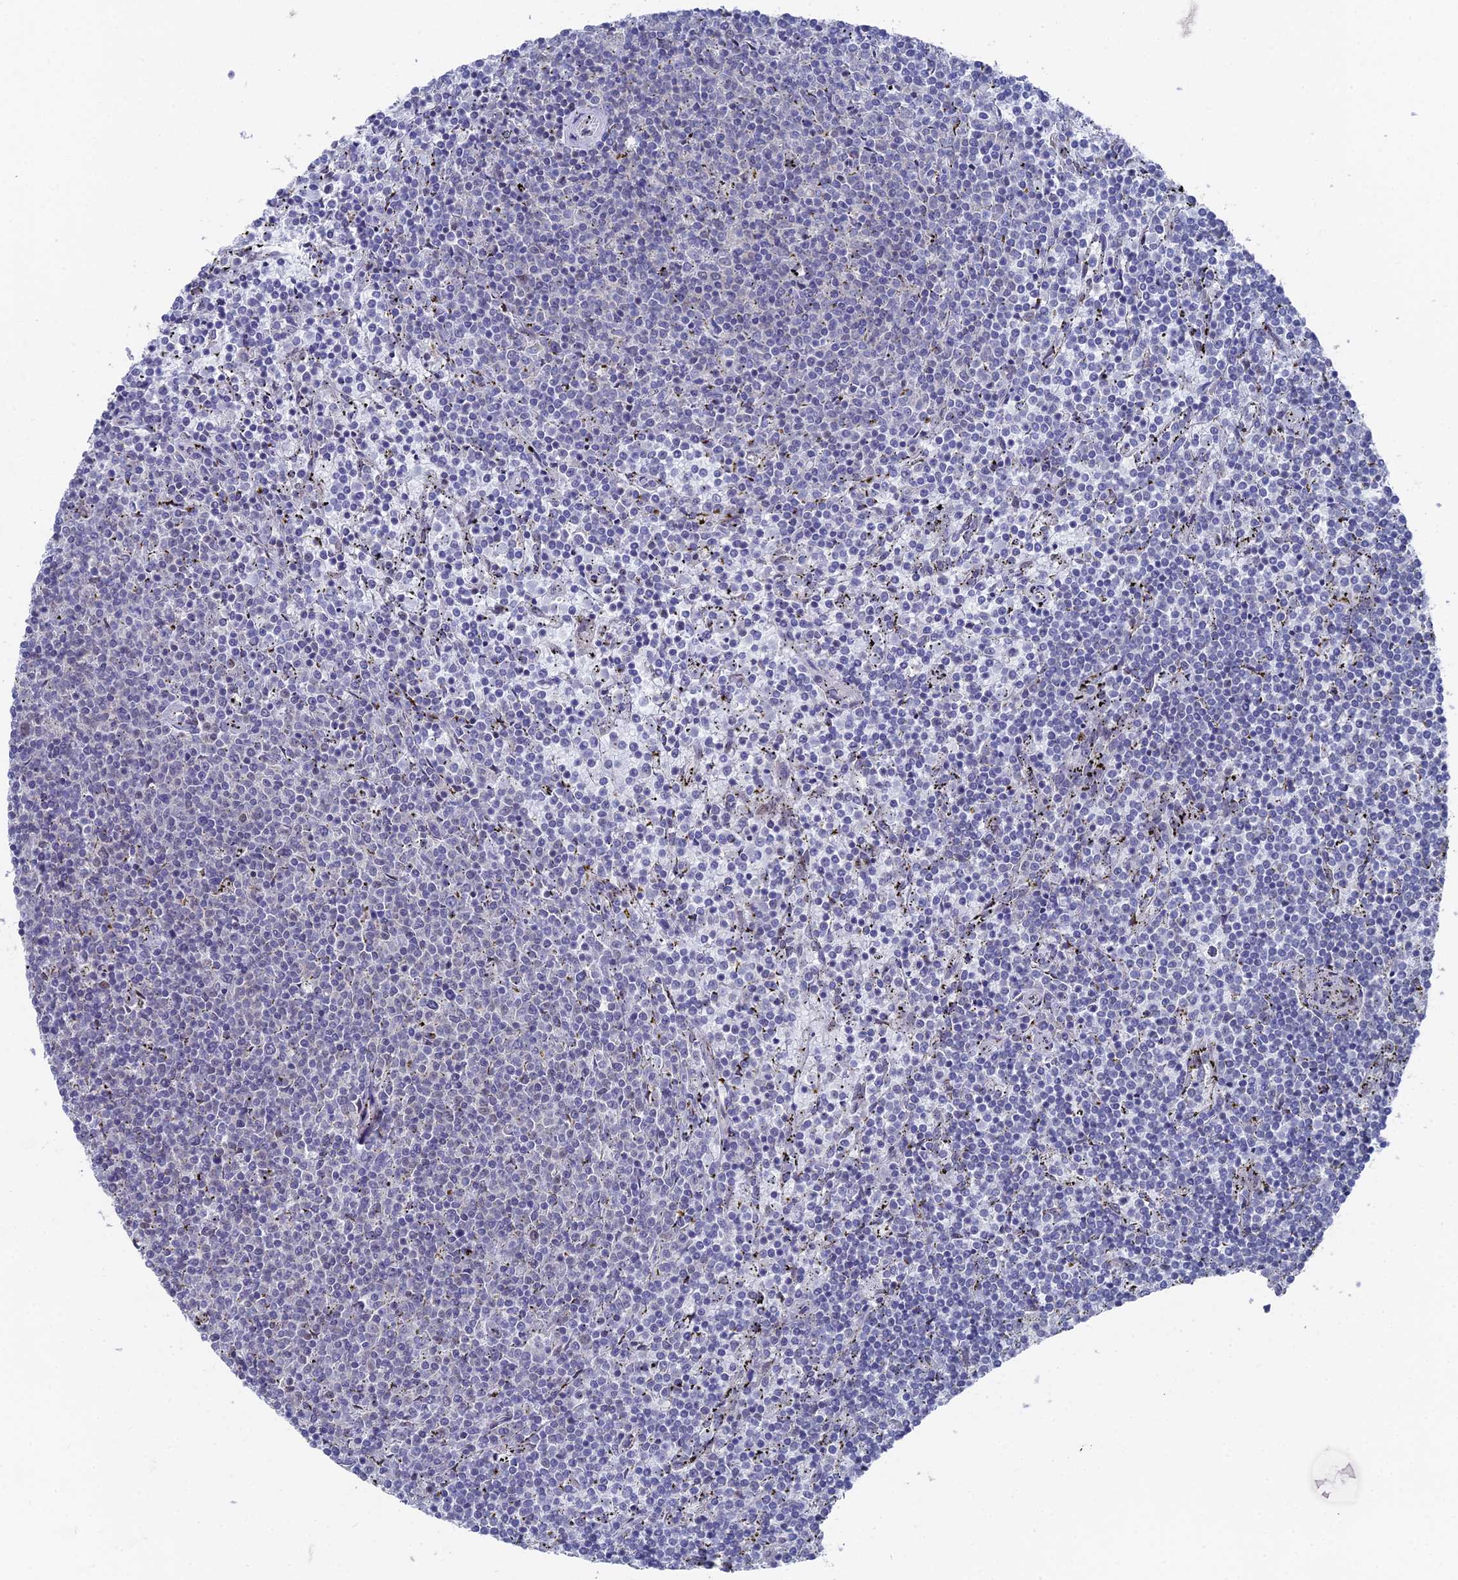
{"staining": {"intensity": "negative", "quantity": "none", "location": "none"}, "tissue": "lymphoma", "cell_type": "Tumor cells", "image_type": "cancer", "snomed": [{"axis": "morphology", "description": "Malignant lymphoma, non-Hodgkin's type, Low grade"}, {"axis": "topography", "description": "Spleen"}], "caption": "Lymphoma was stained to show a protein in brown. There is no significant expression in tumor cells. Nuclei are stained in blue.", "gene": "FHIP2A", "patient": {"sex": "female", "age": 50}}